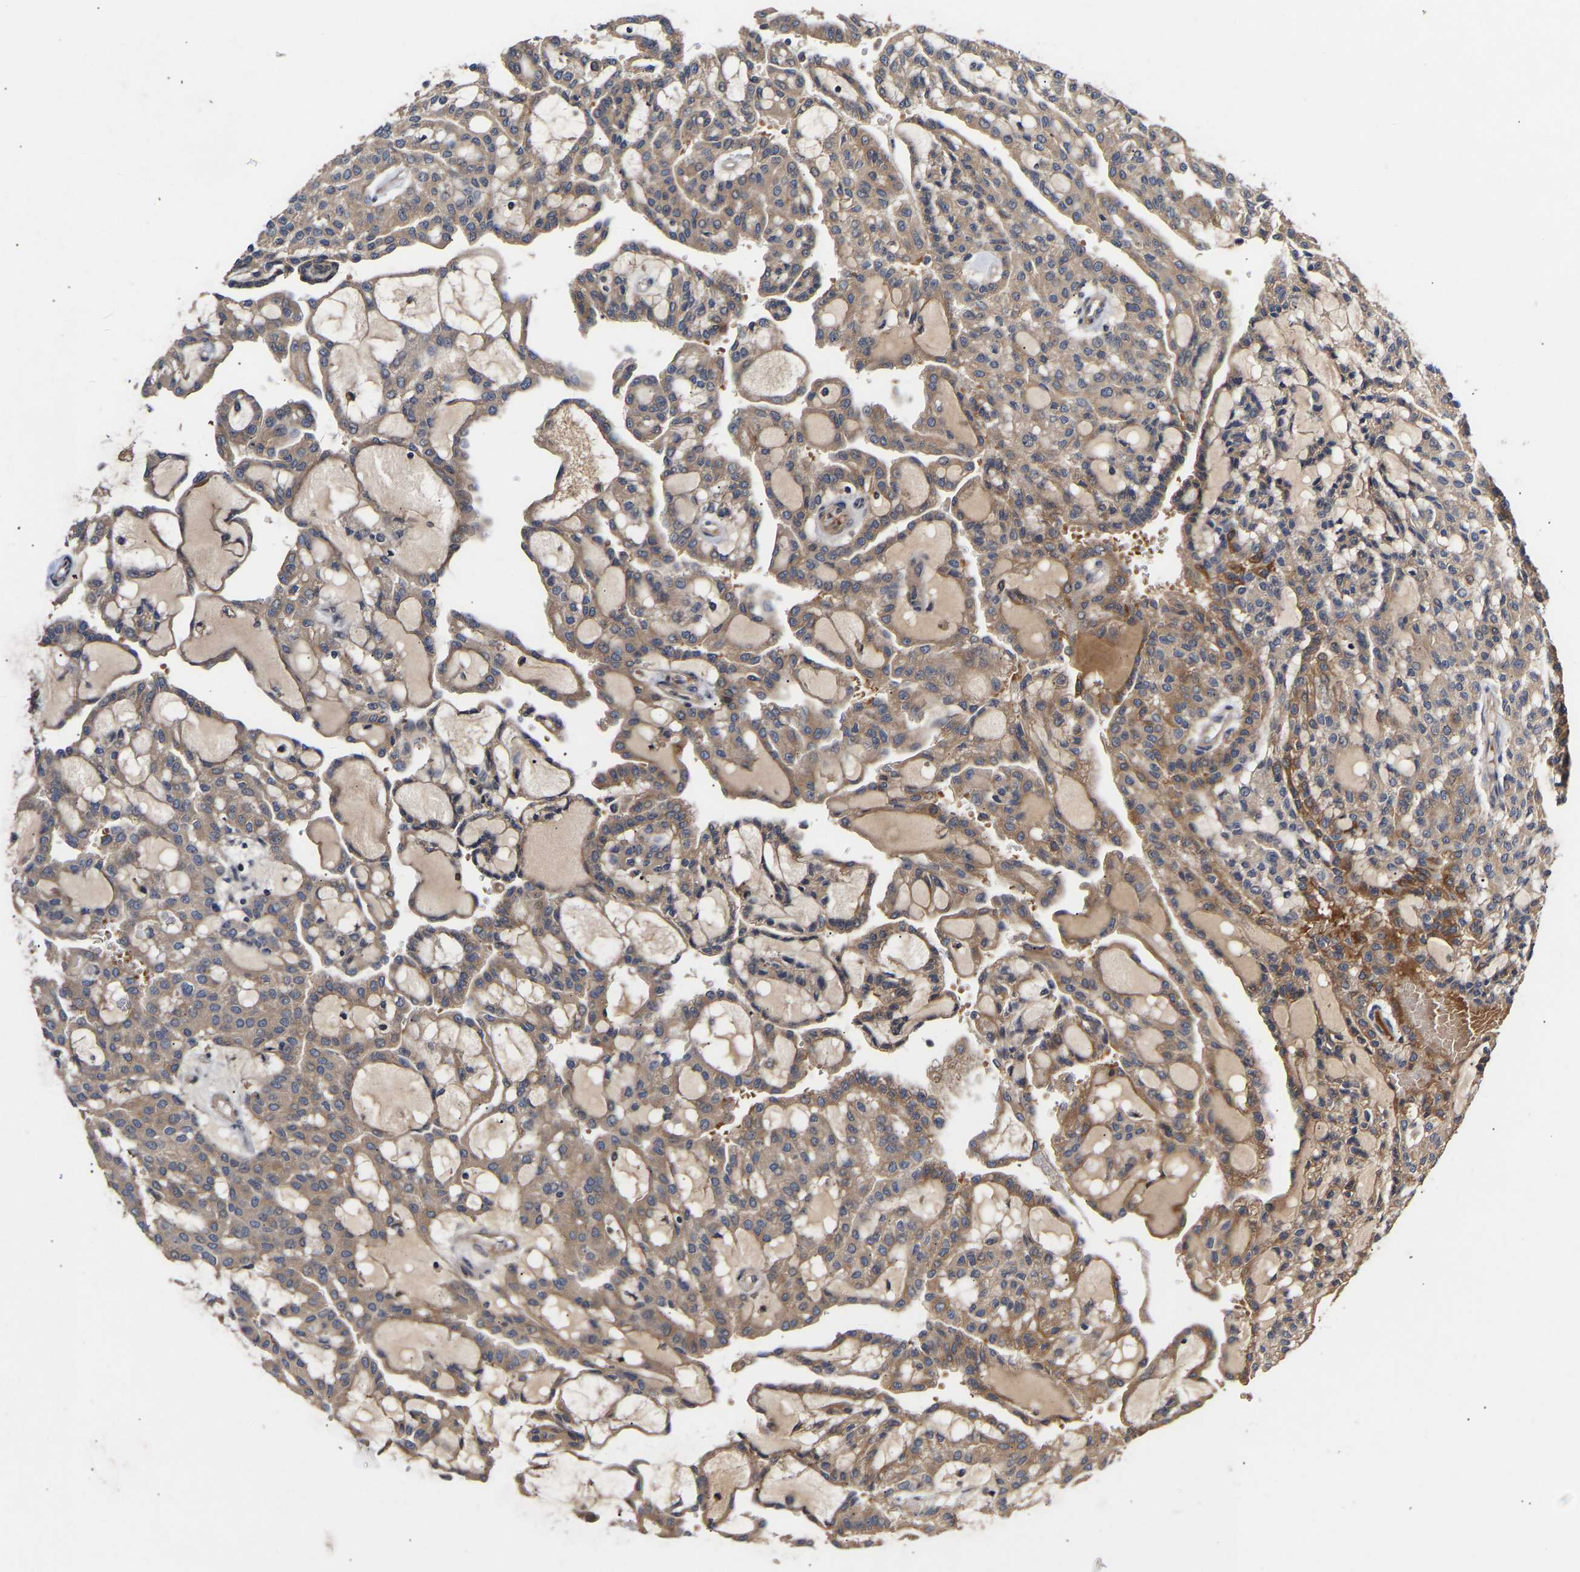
{"staining": {"intensity": "moderate", "quantity": "25%-75%", "location": "cytoplasmic/membranous"}, "tissue": "renal cancer", "cell_type": "Tumor cells", "image_type": "cancer", "snomed": [{"axis": "morphology", "description": "Adenocarcinoma, NOS"}, {"axis": "topography", "description": "Kidney"}], "caption": "Brown immunohistochemical staining in renal adenocarcinoma reveals moderate cytoplasmic/membranous staining in about 25%-75% of tumor cells.", "gene": "KASH5", "patient": {"sex": "male", "age": 63}}